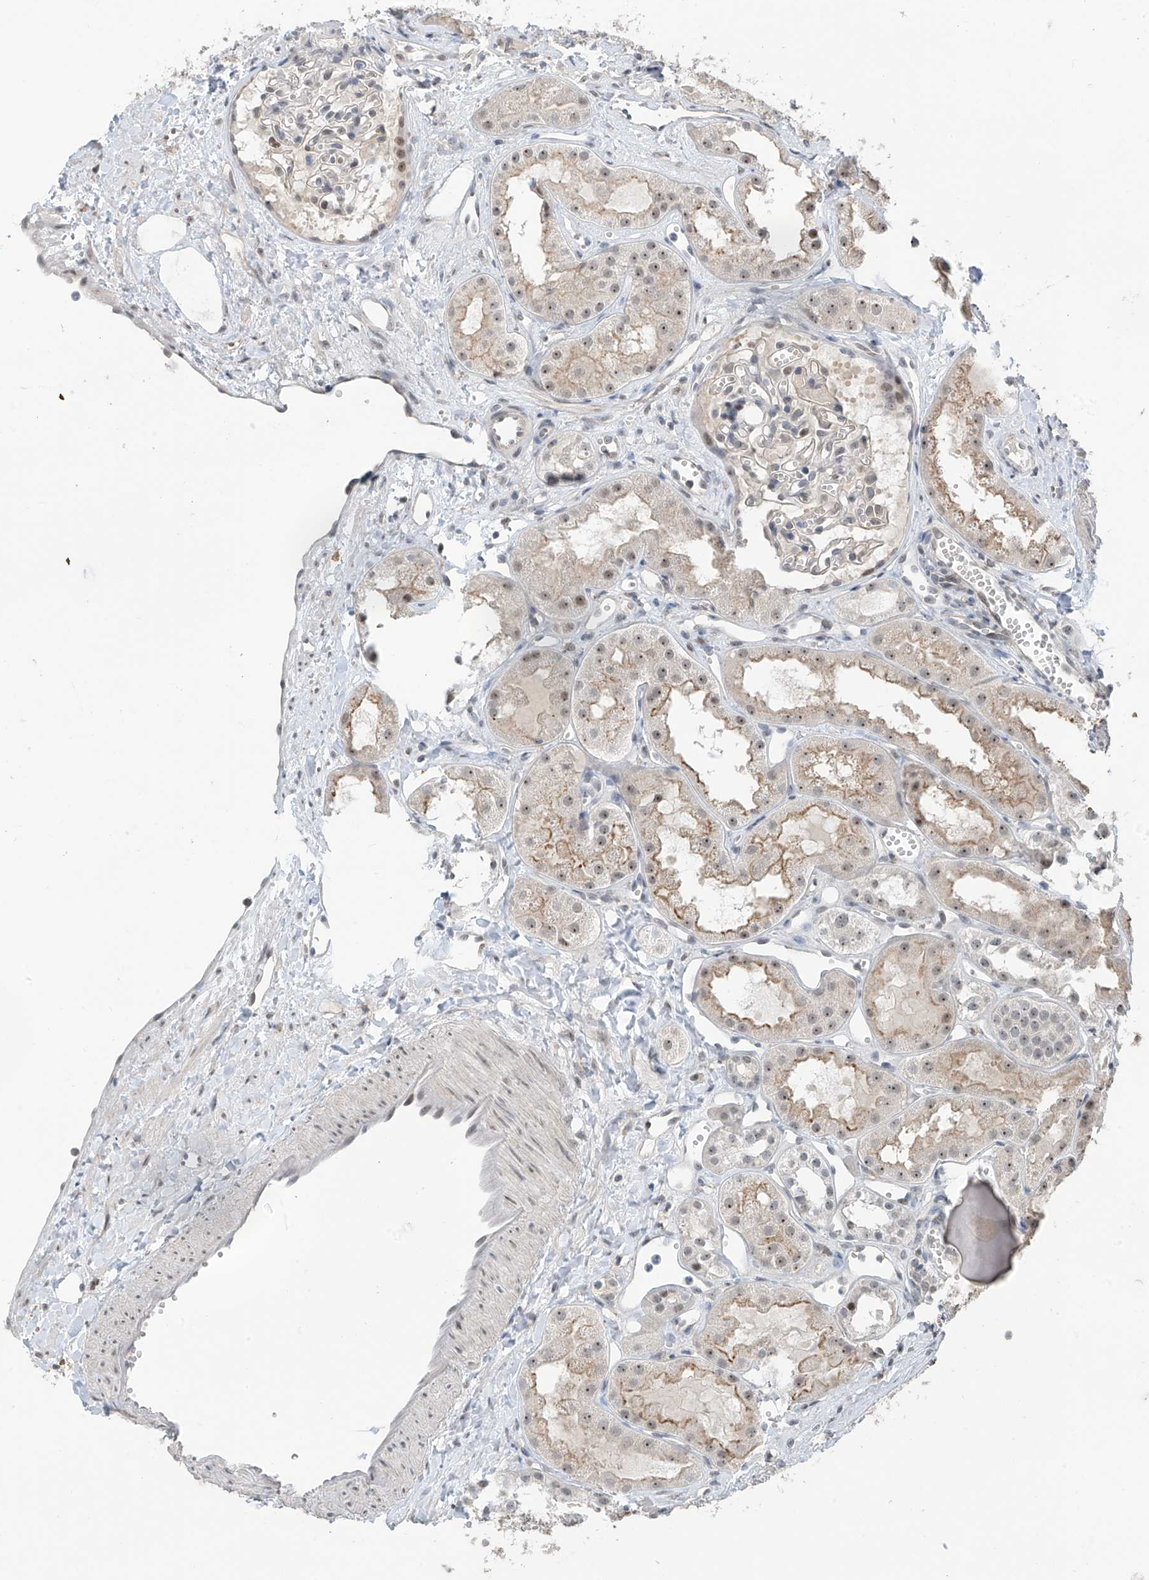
{"staining": {"intensity": "weak", "quantity": "25%-75%", "location": "nuclear"}, "tissue": "kidney", "cell_type": "Cells in glomeruli", "image_type": "normal", "snomed": [{"axis": "morphology", "description": "Normal tissue, NOS"}, {"axis": "topography", "description": "Kidney"}], "caption": "High-power microscopy captured an immunohistochemistry (IHC) image of benign kidney, revealing weak nuclear positivity in about 25%-75% of cells in glomeruli.", "gene": "C1orf131", "patient": {"sex": "male", "age": 16}}